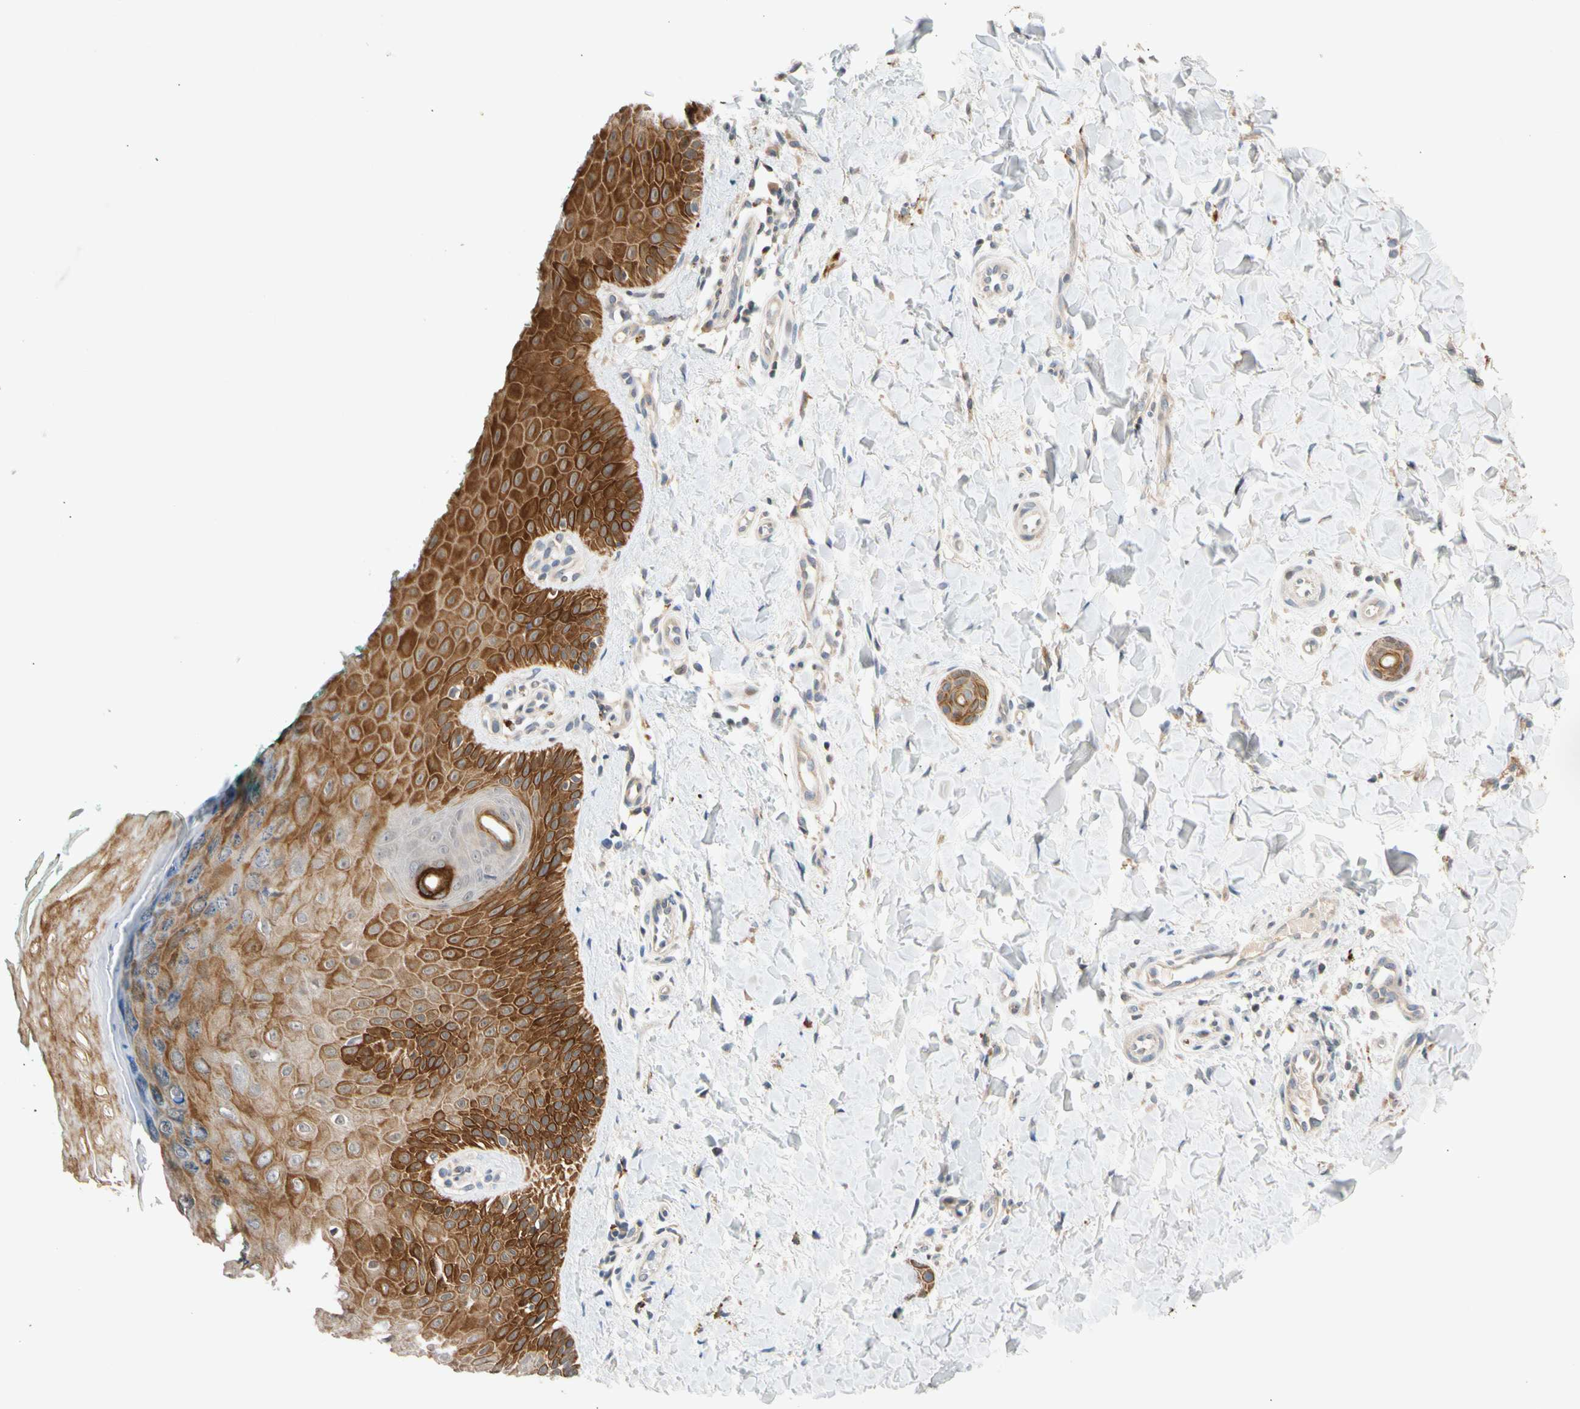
{"staining": {"intensity": "weak", "quantity": ">75%", "location": "cytoplasmic/membranous"}, "tissue": "skin", "cell_type": "Fibroblasts", "image_type": "normal", "snomed": [{"axis": "morphology", "description": "Normal tissue, NOS"}, {"axis": "topography", "description": "Skin"}], "caption": "Immunohistochemistry (DAB (3,3'-diaminobenzidine)) staining of benign skin reveals weak cytoplasmic/membranous protein expression in about >75% of fibroblasts. The protein is shown in brown color, while the nuclei are stained blue.", "gene": "CNST", "patient": {"sex": "male", "age": 26}}